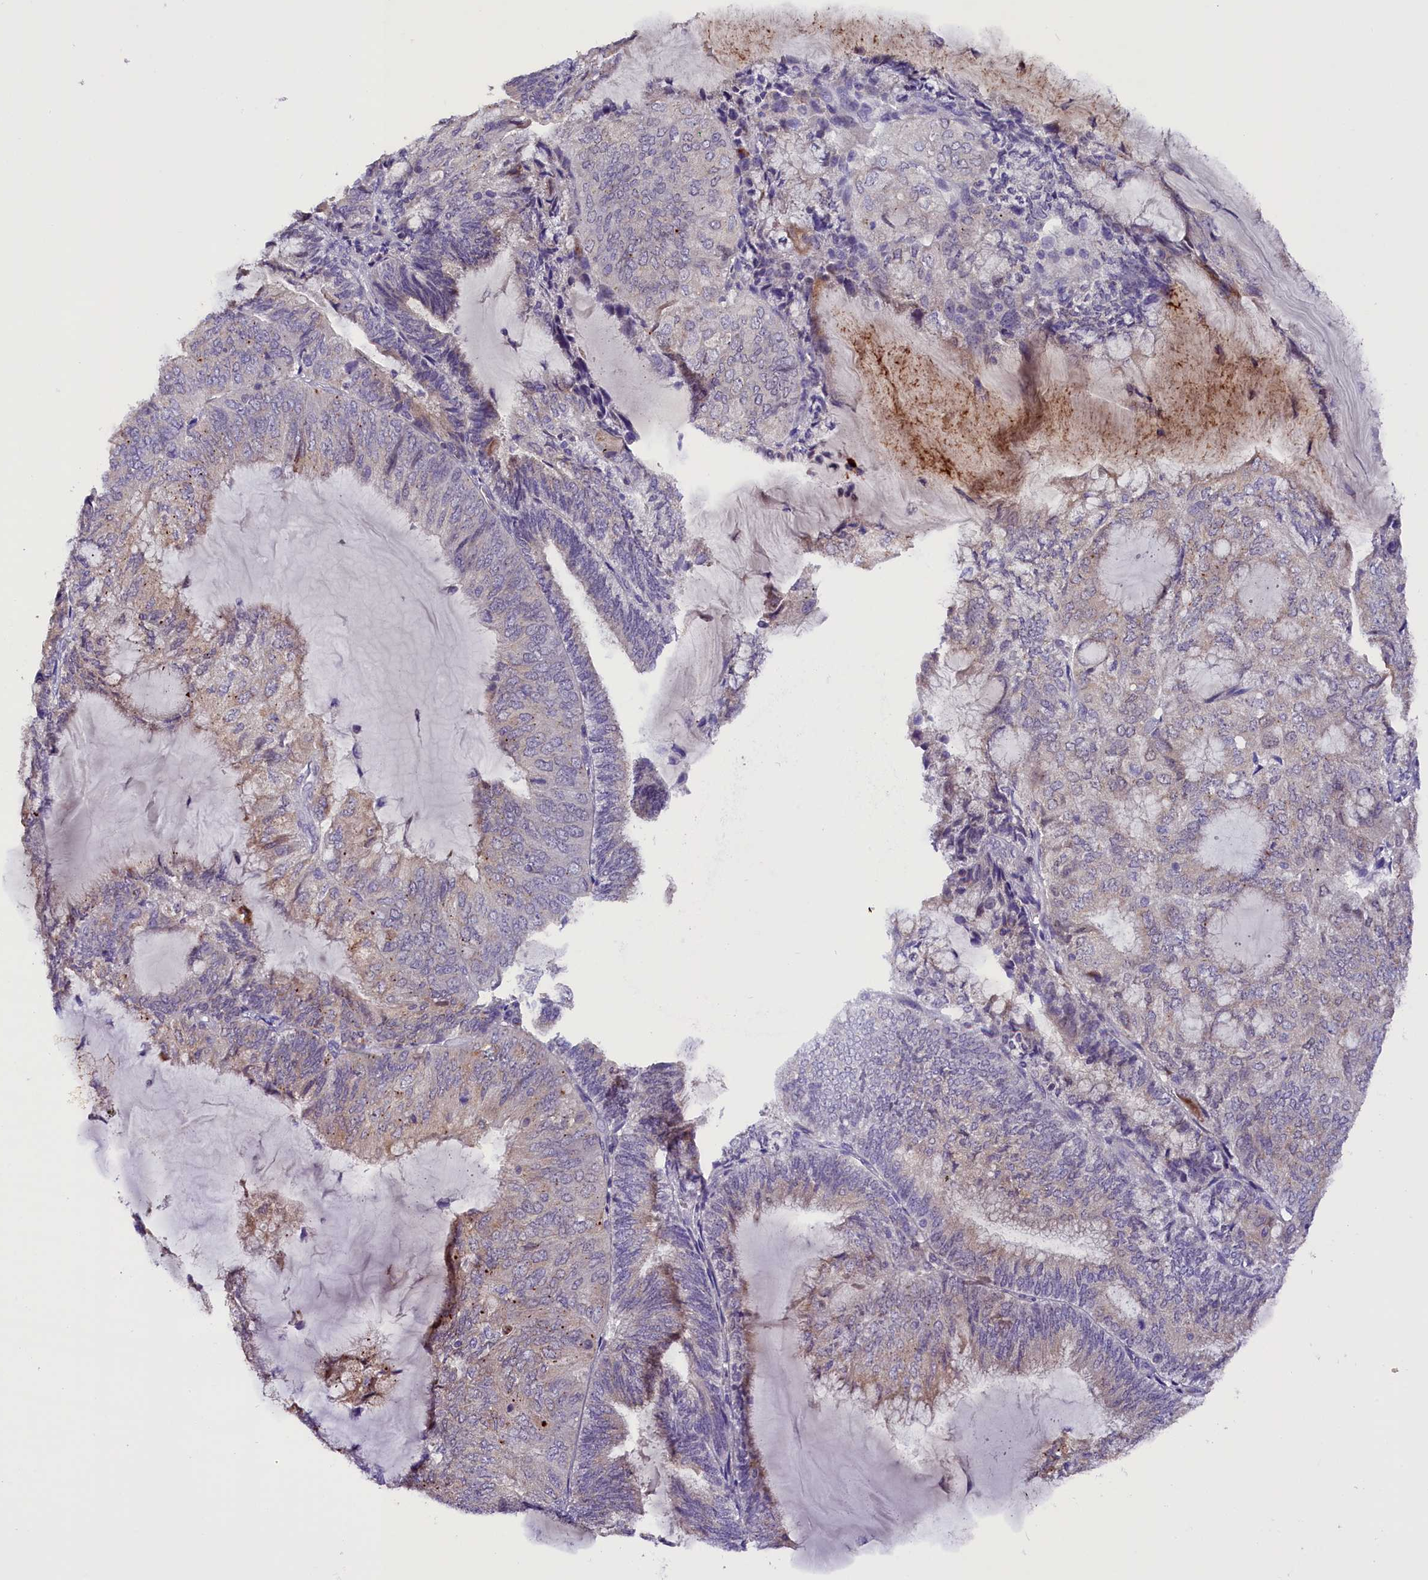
{"staining": {"intensity": "weak", "quantity": "25%-75%", "location": "cytoplasmic/membranous"}, "tissue": "endometrial cancer", "cell_type": "Tumor cells", "image_type": "cancer", "snomed": [{"axis": "morphology", "description": "Adenocarcinoma, NOS"}, {"axis": "topography", "description": "Endometrium"}], "caption": "Immunohistochemistry photomicrograph of neoplastic tissue: human endometrial cancer (adenocarcinoma) stained using IHC demonstrates low levels of weak protein expression localized specifically in the cytoplasmic/membranous of tumor cells, appearing as a cytoplasmic/membranous brown color.", "gene": "MEX3B", "patient": {"sex": "female", "age": 81}}